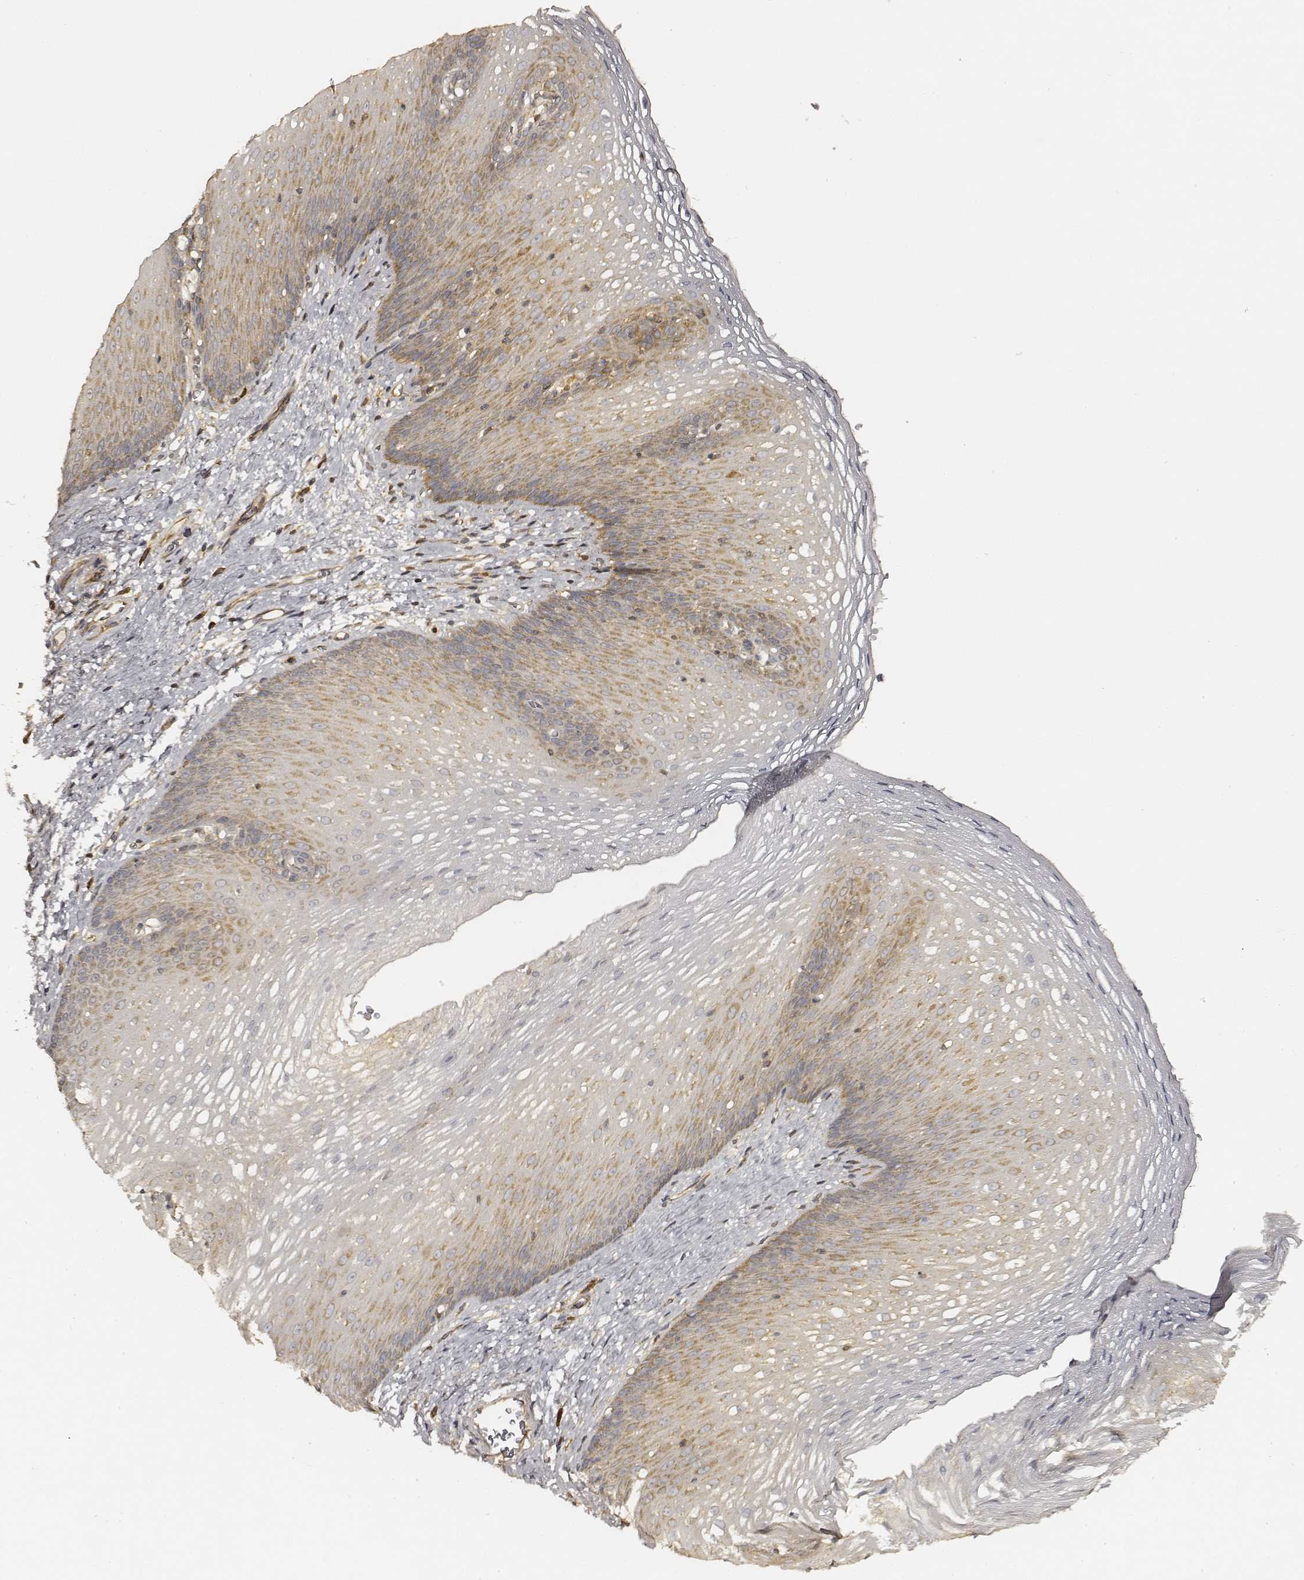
{"staining": {"intensity": "moderate", "quantity": "25%-75%", "location": "cytoplasmic/membranous"}, "tissue": "esophagus", "cell_type": "Squamous epithelial cells", "image_type": "normal", "snomed": [{"axis": "morphology", "description": "Normal tissue, NOS"}, {"axis": "topography", "description": "Esophagus"}], "caption": "A high-resolution image shows IHC staining of unremarkable esophagus, which reveals moderate cytoplasmic/membranous expression in about 25%-75% of squamous epithelial cells.", "gene": "CARS1", "patient": {"sex": "male", "age": 76}}